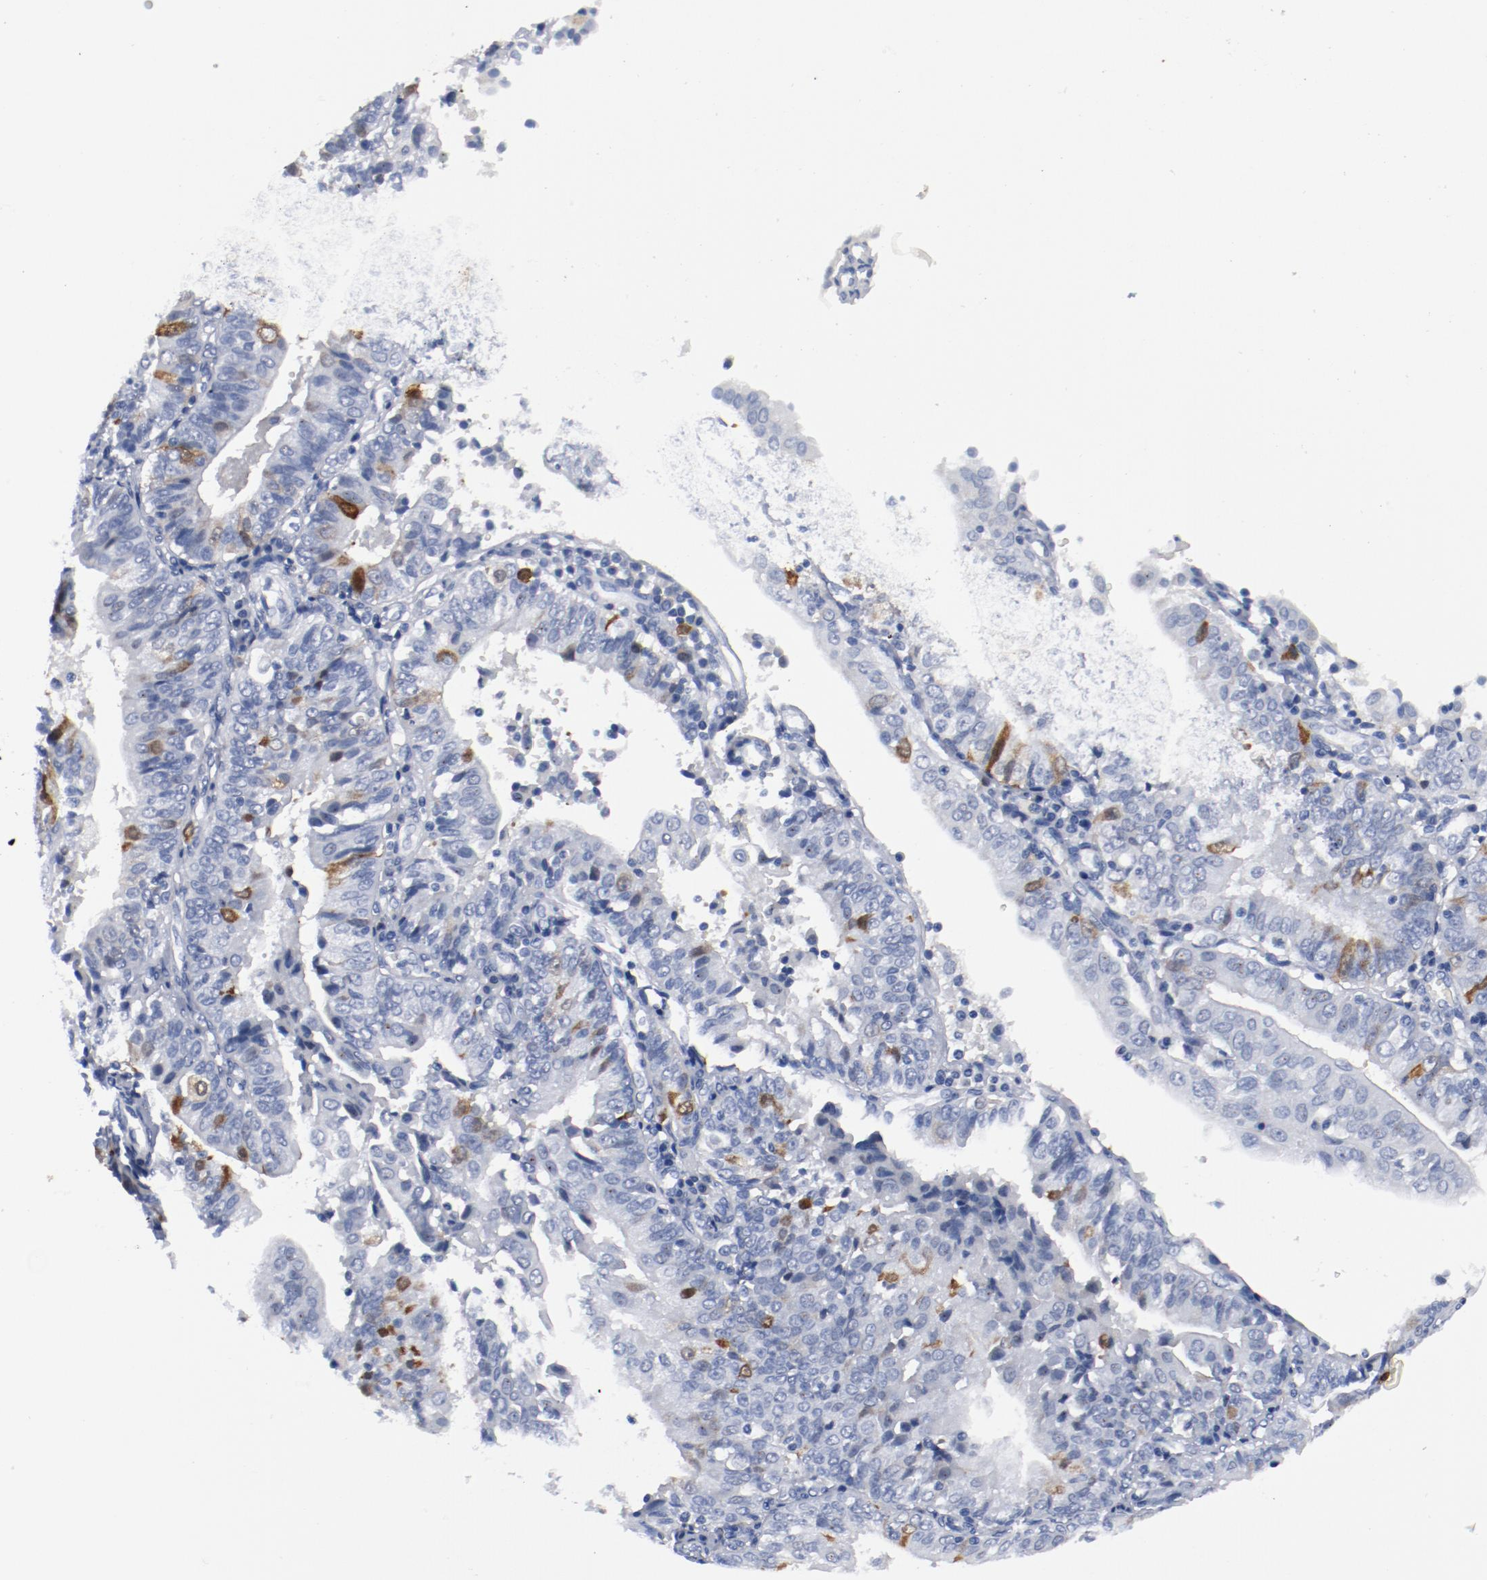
{"staining": {"intensity": "strong", "quantity": "<25%", "location": "cytoplasmic/membranous,nuclear"}, "tissue": "endometrial cancer", "cell_type": "Tumor cells", "image_type": "cancer", "snomed": [{"axis": "morphology", "description": "Adenocarcinoma, NOS"}, {"axis": "topography", "description": "Endometrium"}], "caption": "DAB (3,3'-diaminobenzidine) immunohistochemical staining of human endometrial cancer shows strong cytoplasmic/membranous and nuclear protein positivity in about <25% of tumor cells.", "gene": "CDC20", "patient": {"sex": "female", "age": 75}}